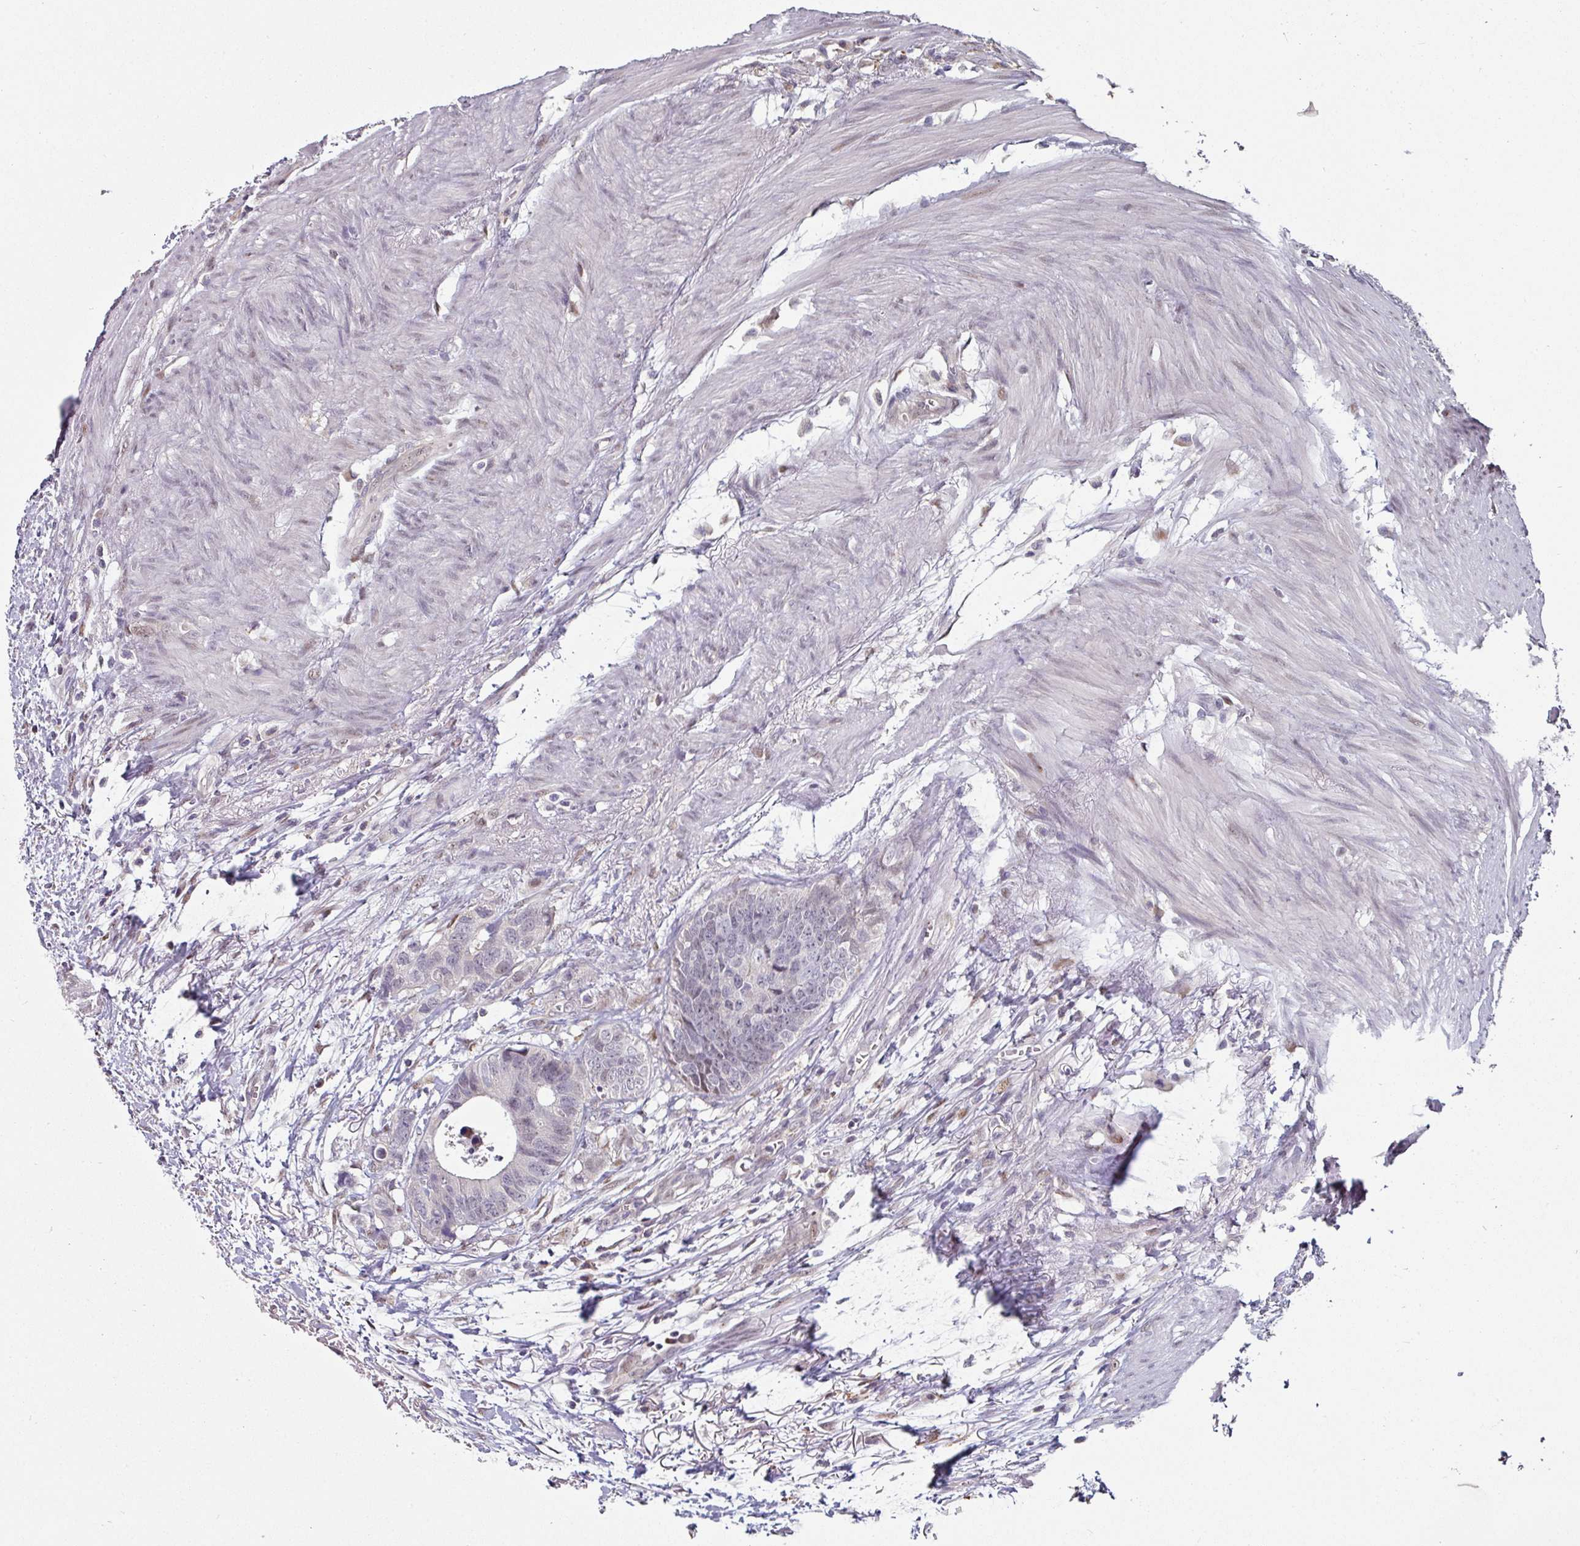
{"staining": {"intensity": "negative", "quantity": "none", "location": "none"}, "tissue": "colorectal cancer", "cell_type": "Tumor cells", "image_type": "cancer", "snomed": [{"axis": "morphology", "description": "Adenocarcinoma, NOS"}, {"axis": "topography", "description": "Colon"}], "caption": "Protein analysis of adenocarcinoma (colorectal) displays no significant positivity in tumor cells.", "gene": "SWSAP1", "patient": {"sex": "female", "age": 57}}